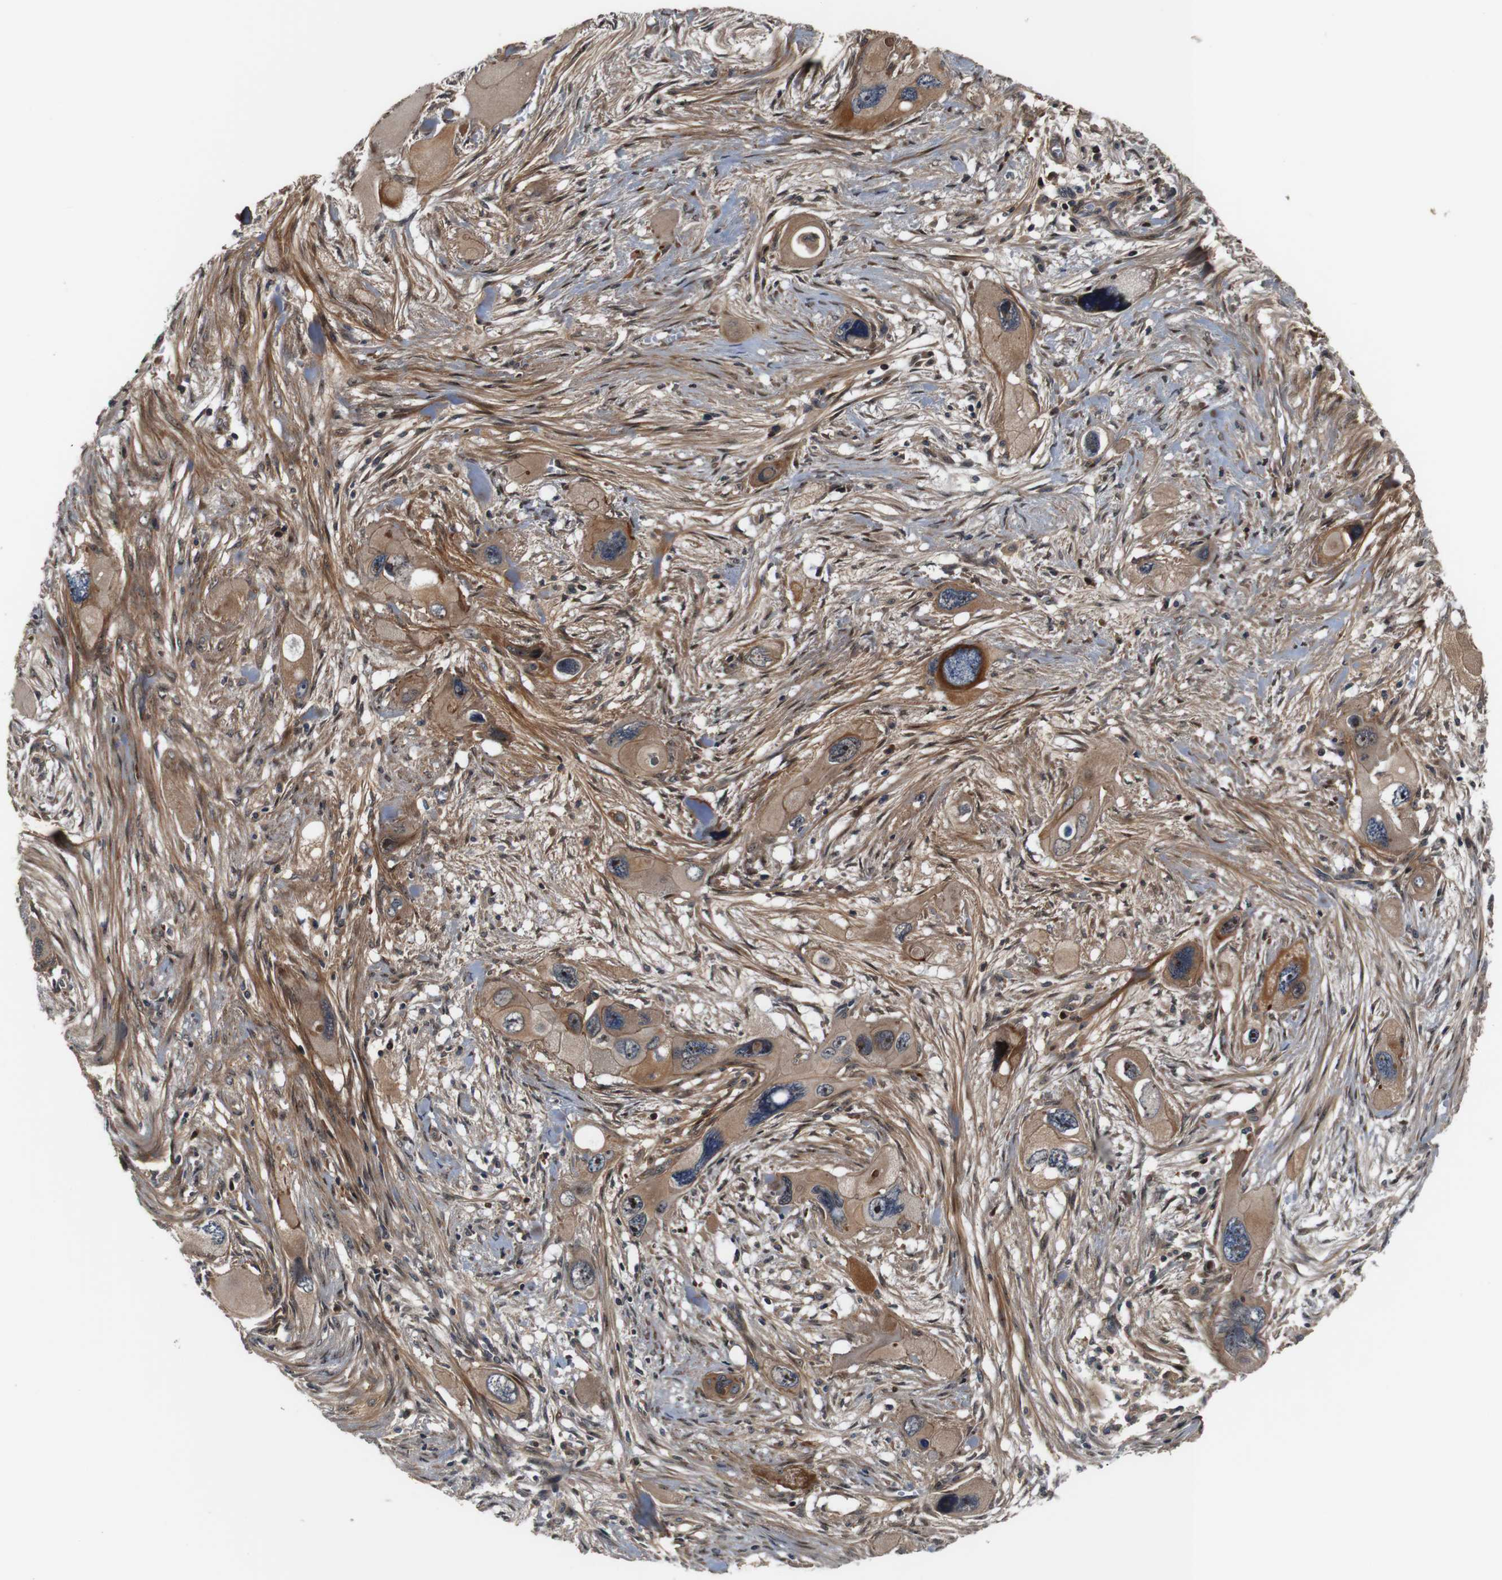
{"staining": {"intensity": "moderate", "quantity": ">75%", "location": "cytoplasmic/membranous"}, "tissue": "pancreatic cancer", "cell_type": "Tumor cells", "image_type": "cancer", "snomed": [{"axis": "morphology", "description": "Adenocarcinoma, NOS"}, {"axis": "topography", "description": "Pancreas"}], "caption": "Pancreatic cancer stained with immunohistochemistry exhibits moderate cytoplasmic/membranous expression in approximately >75% of tumor cells.", "gene": "LRP4", "patient": {"sex": "male", "age": 73}}